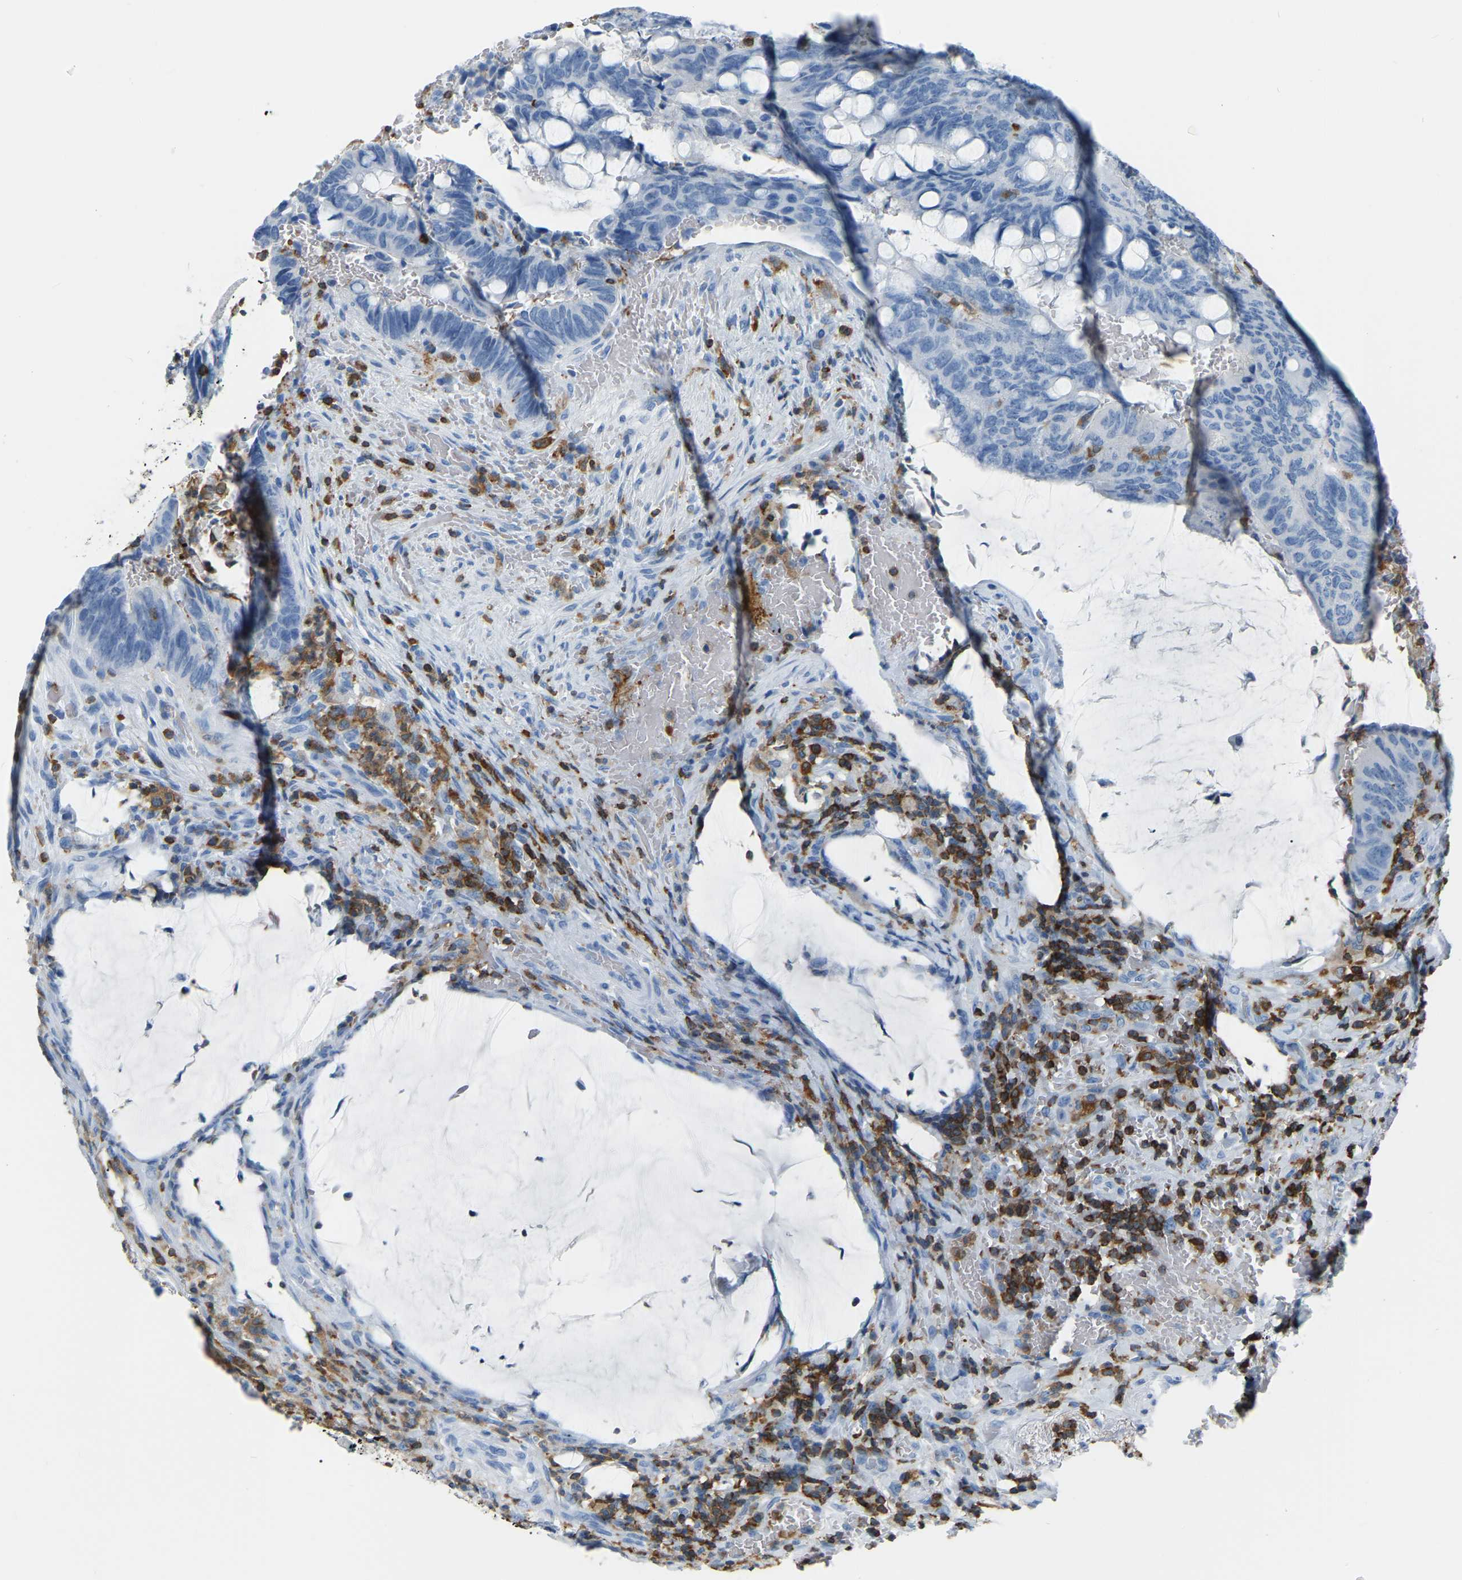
{"staining": {"intensity": "negative", "quantity": "none", "location": "none"}, "tissue": "colorectal cancer", "cell_type": "Tumor cells", "image_type": "cancer", "snomed": [{"axis": "morphology", "description": "Normal tissue, NOS"}, {"axis": "morphology", "description": "Adenocarcinoma, NOS"}, {"axis": "topography", "description": "Rectum"}, {"axis": "topography", "description": "Peripheral nerve tissue"}], "caption": "A histopathology image of adenocarcinoma (colorectal) stained for a protein displays no brown staining in tumor cells.", "gene": "ARHGAP45", "patient": {"sex": "male", "age": 92}}